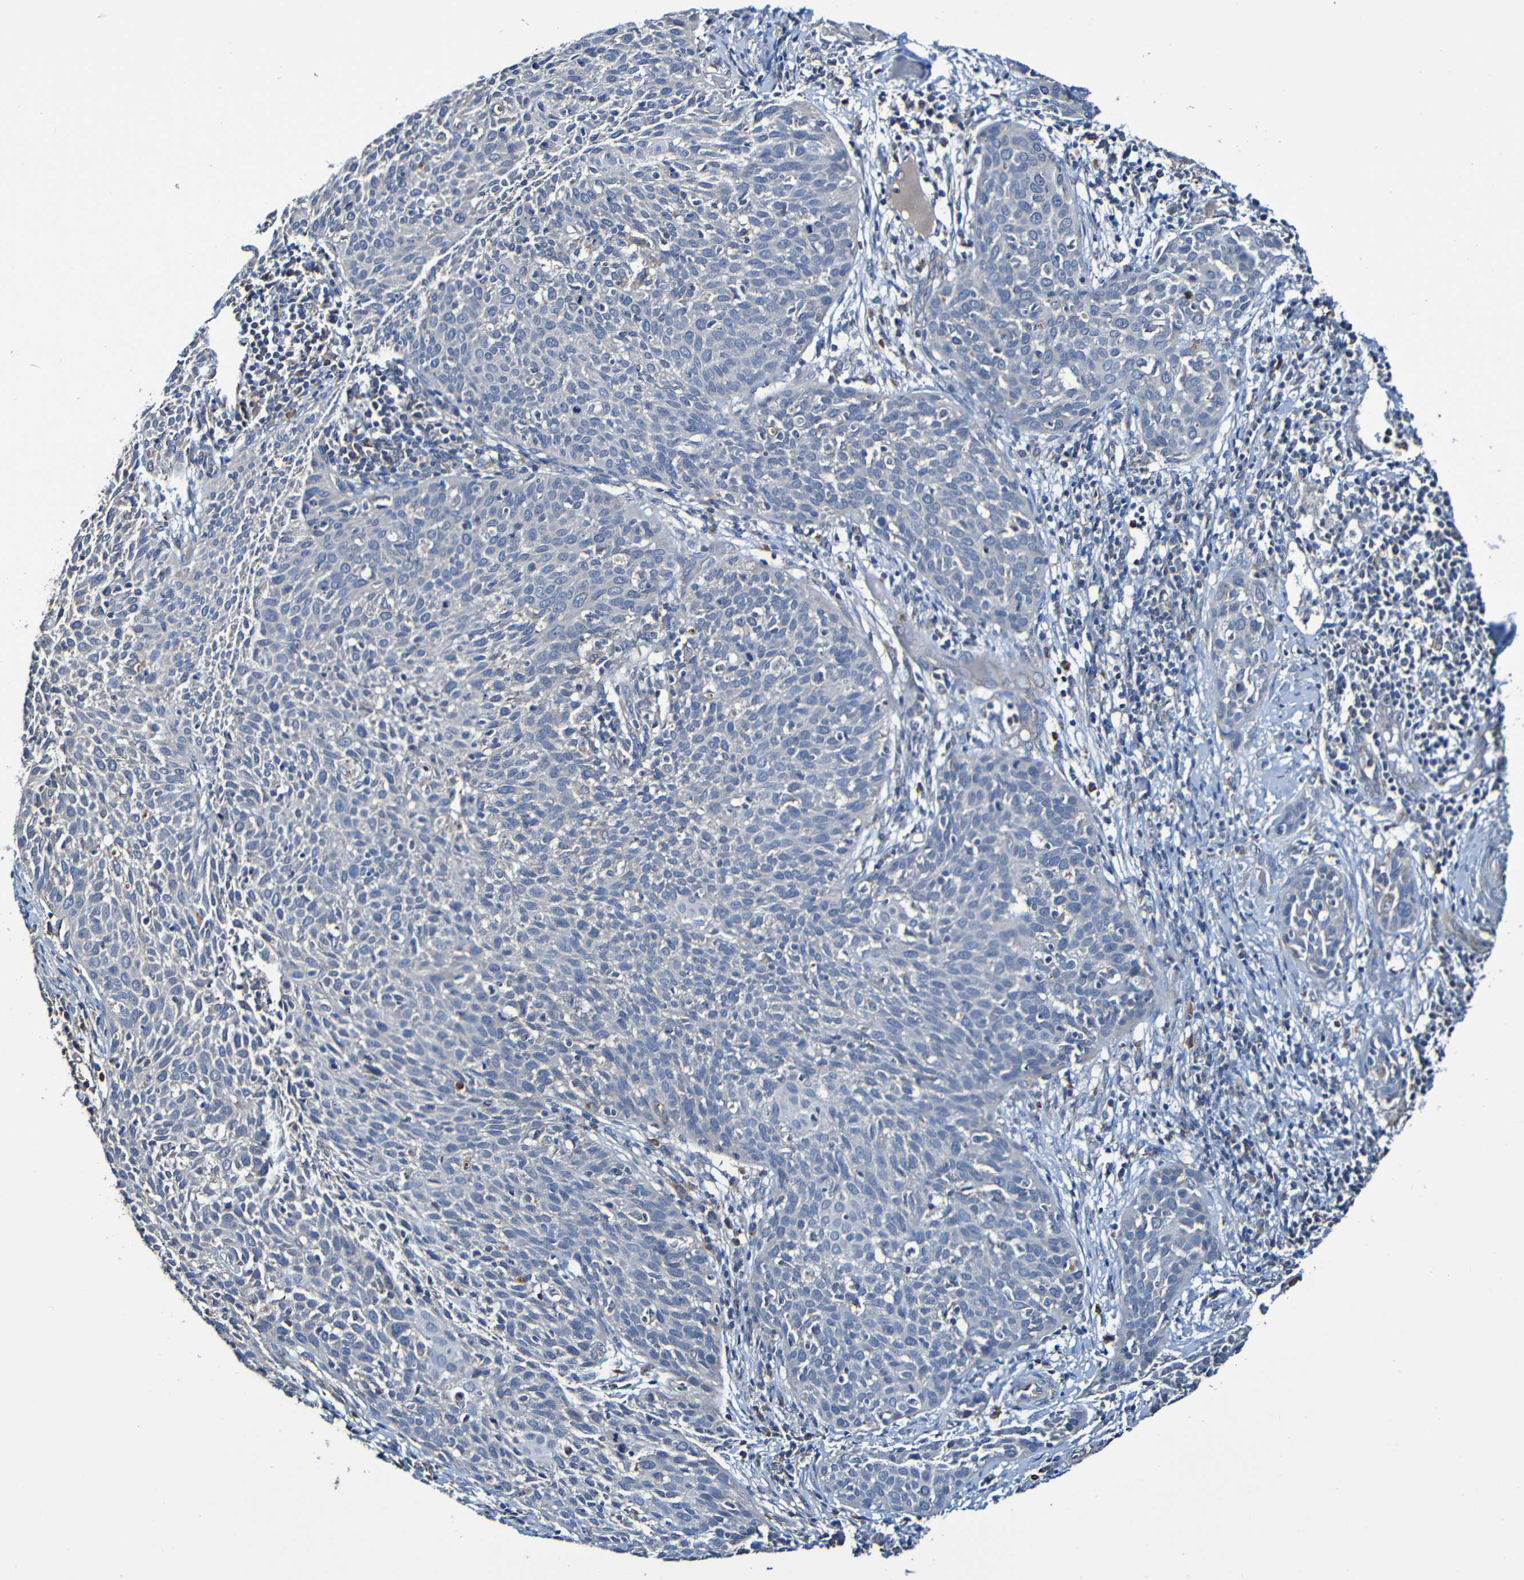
{"staining": {"intensity": "negative", "quantity": "none", "location": "none"}, "tissue": "cervical cancer", "cell_type": "Tumor cells", "image_type": "cancer", "snomed": [{"axis": "morphology", "description": "Squamous cell carcinoma, NOS"}, {"axis": "topography", "description": "Cervix"}], "caption": "There is no significant positivity in tumor cells of cervical squamous cell carcinoma.", "gene": "ADAM15", "patient": {"sex": "female", "age": 38}}